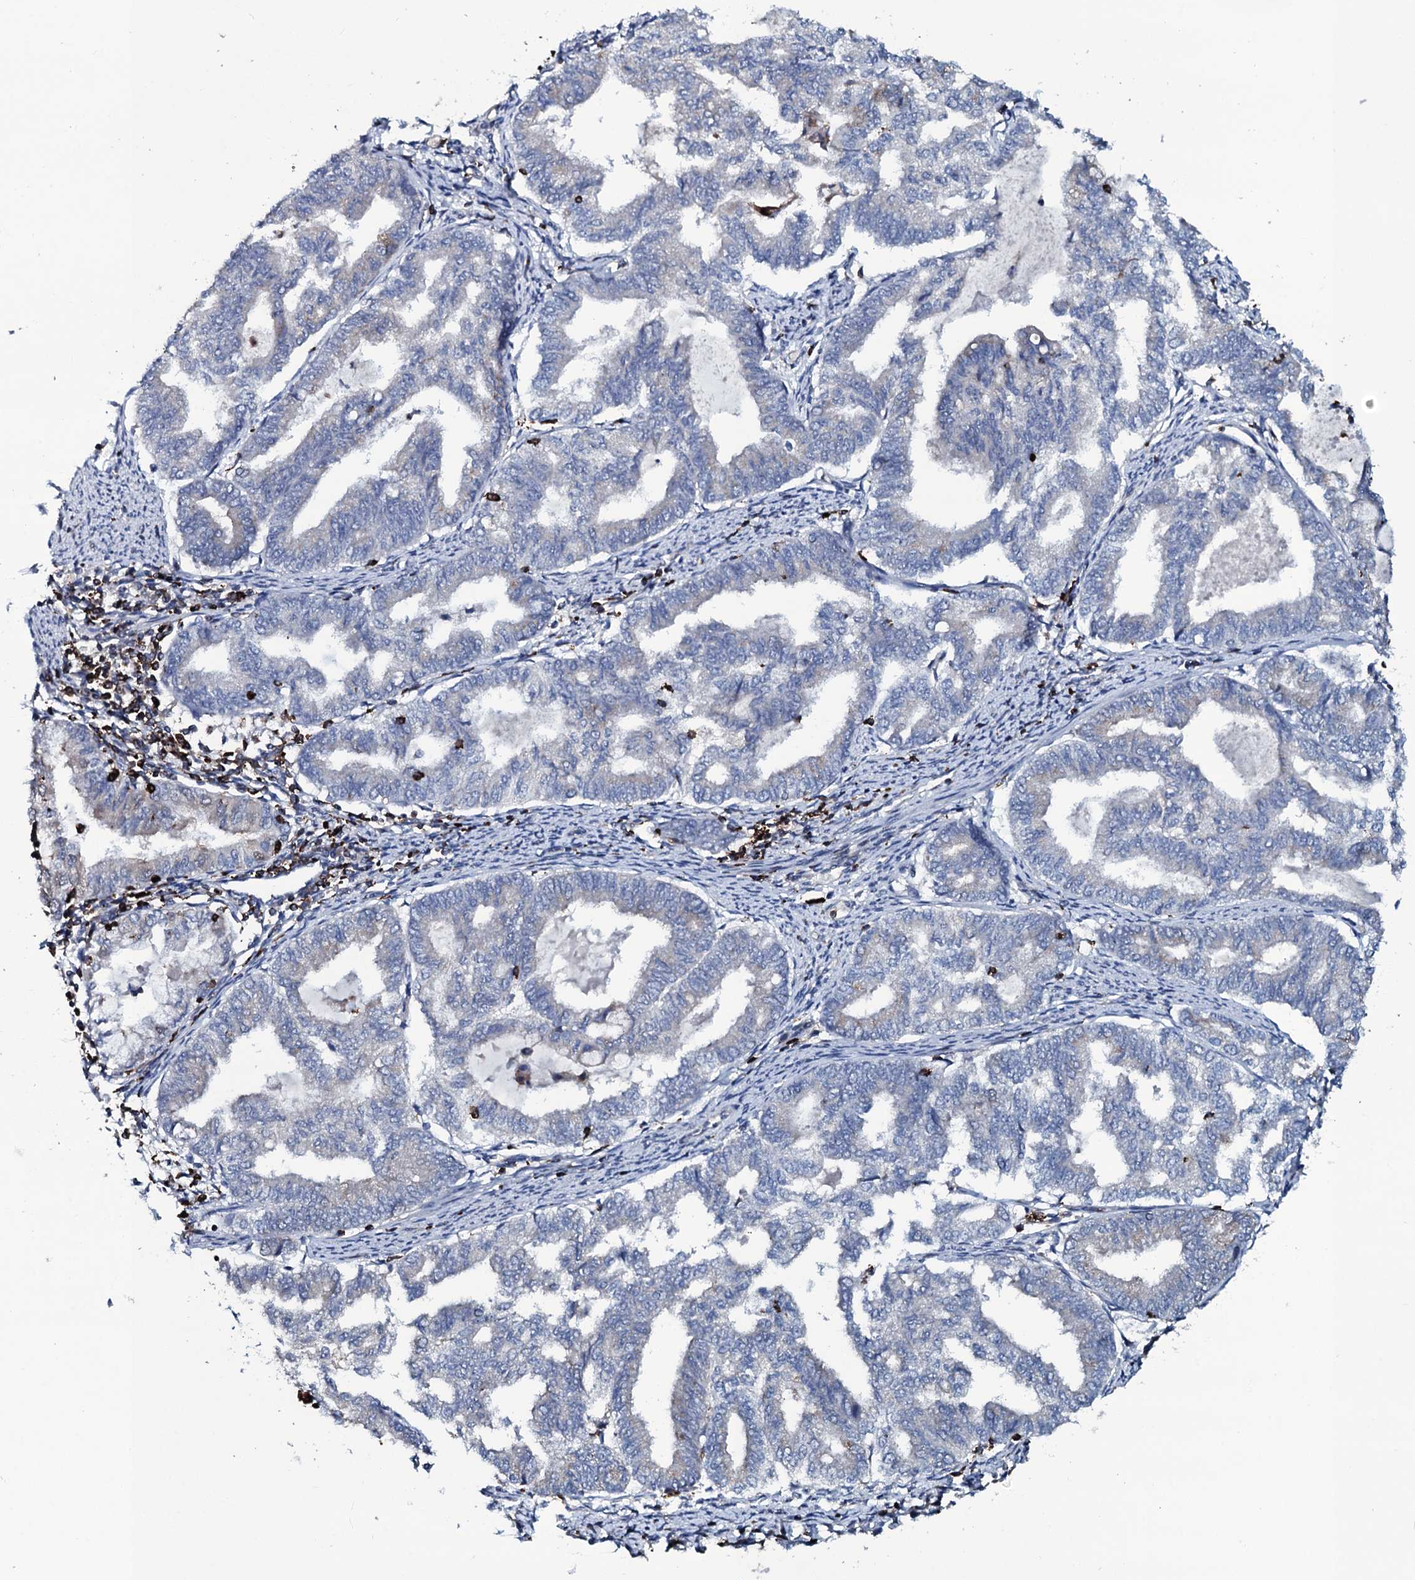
{"staining": {"intensity": "negative", "quantity": "none", "location": "none"}, "tissue": "endometrial cancer", "cell_type": "Tumor cells", "image_type": "cancer", "snomed": [{"axis": "morphology", "description": "Adenocarcinoma, NOS"}, {"axis": "topography", "description": "Endometrium"}], "caption": "Tumor cells show no significant protein staining in endometrial cancer (adenocarcinoma).", "gene": "OGFOD2", "patient": {"sex": "female", "age": 79}}